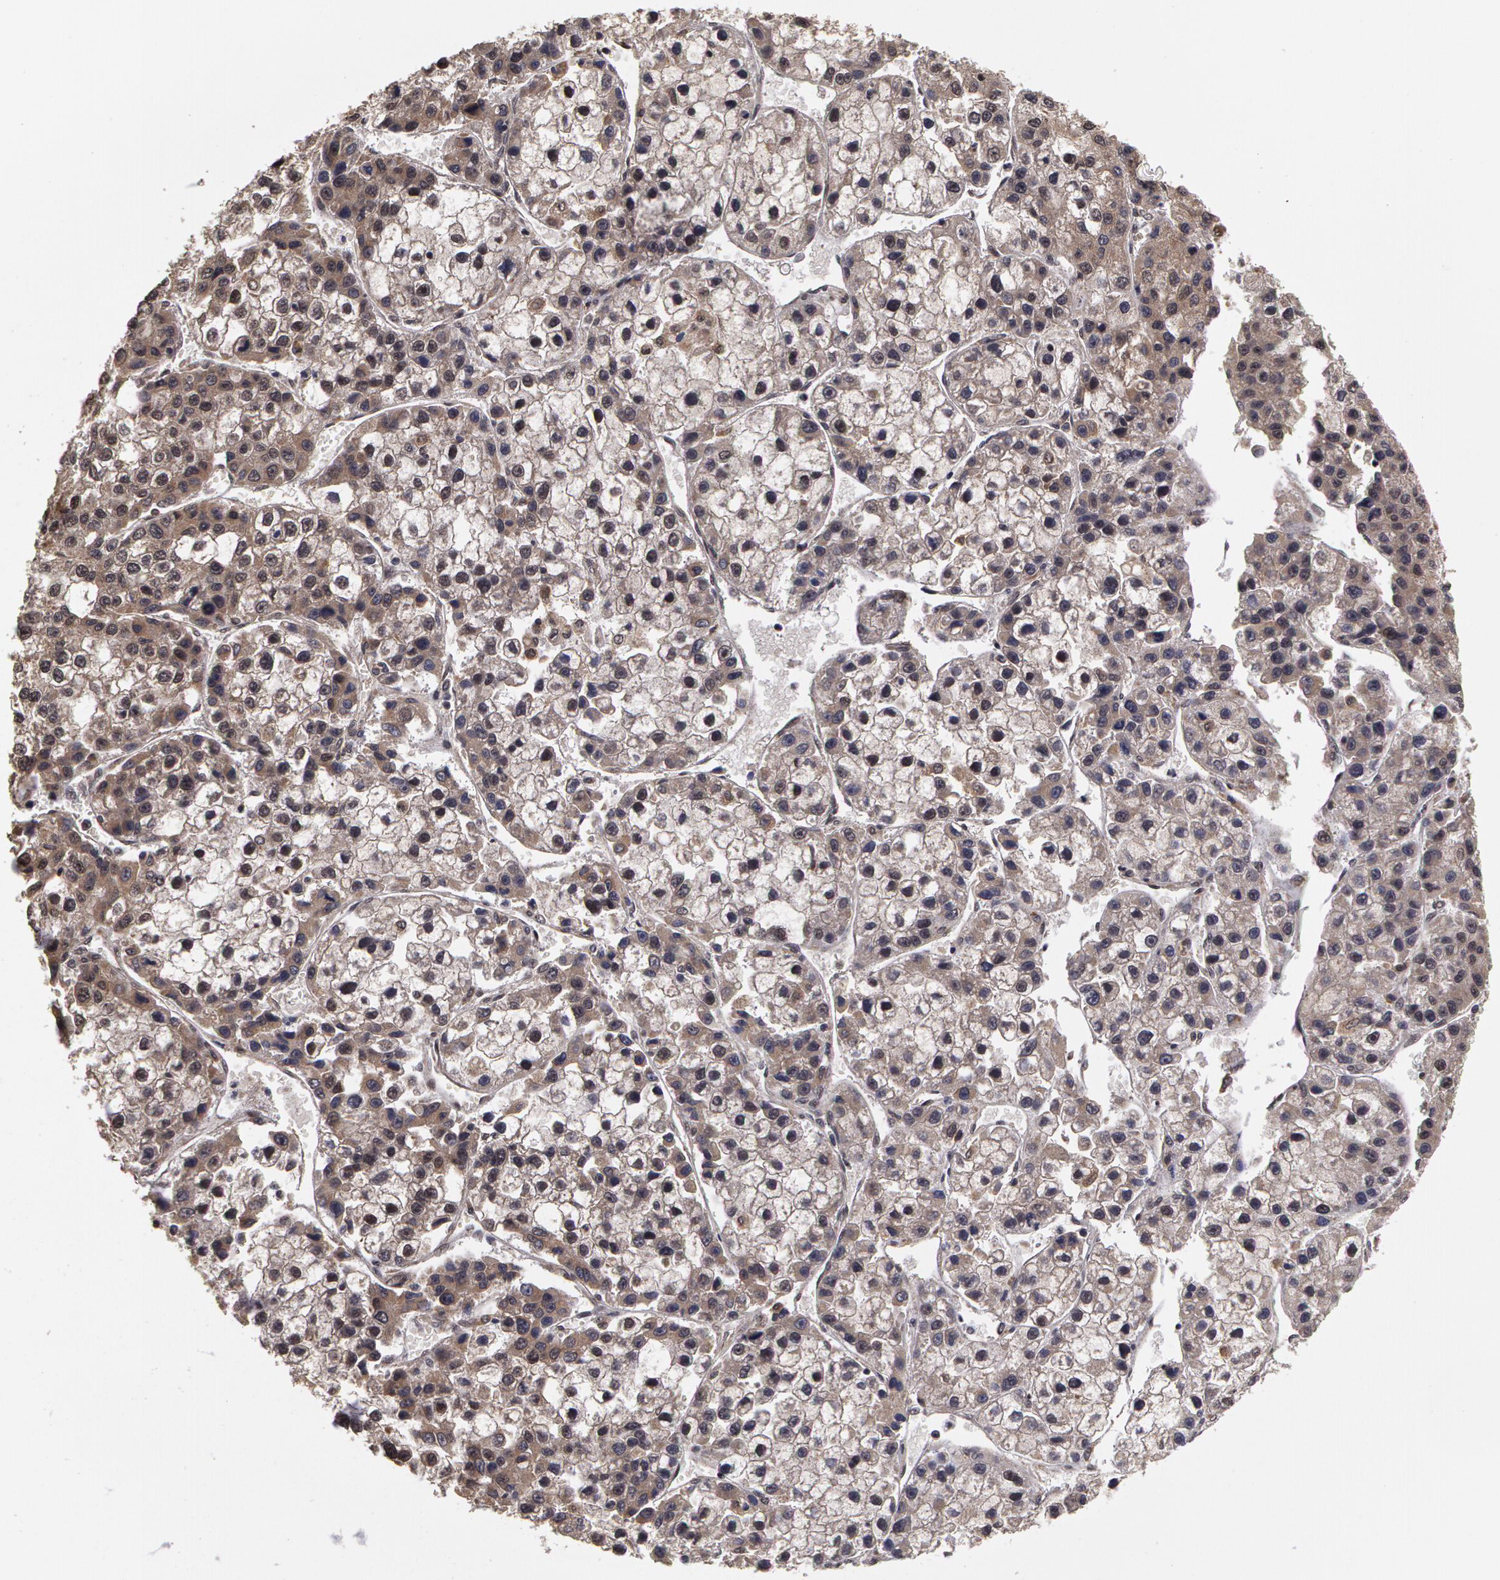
{"staining": {"intensity": "moderate", "quantity": ">75%", "location": "cytoplasmic/membranous"}, "tissue": "liver cancer", "cell_type": "Tumor cells", "image_type": "cancer", "snomed": [{"axis": "morphology", "description": "Carcinoma, Hepatocellular, NOS"}, {"axis": "topography", "description": "Liver"}], "caption": "DAB immunohistochemical staining of hepatocellular carcinoma (liver) exhibits moderate cytoplasmic/membranous protein staining in about >75% of tumor cells.", "gene": "GLIS1", "patient": {"sex": "female", "age": 66}}